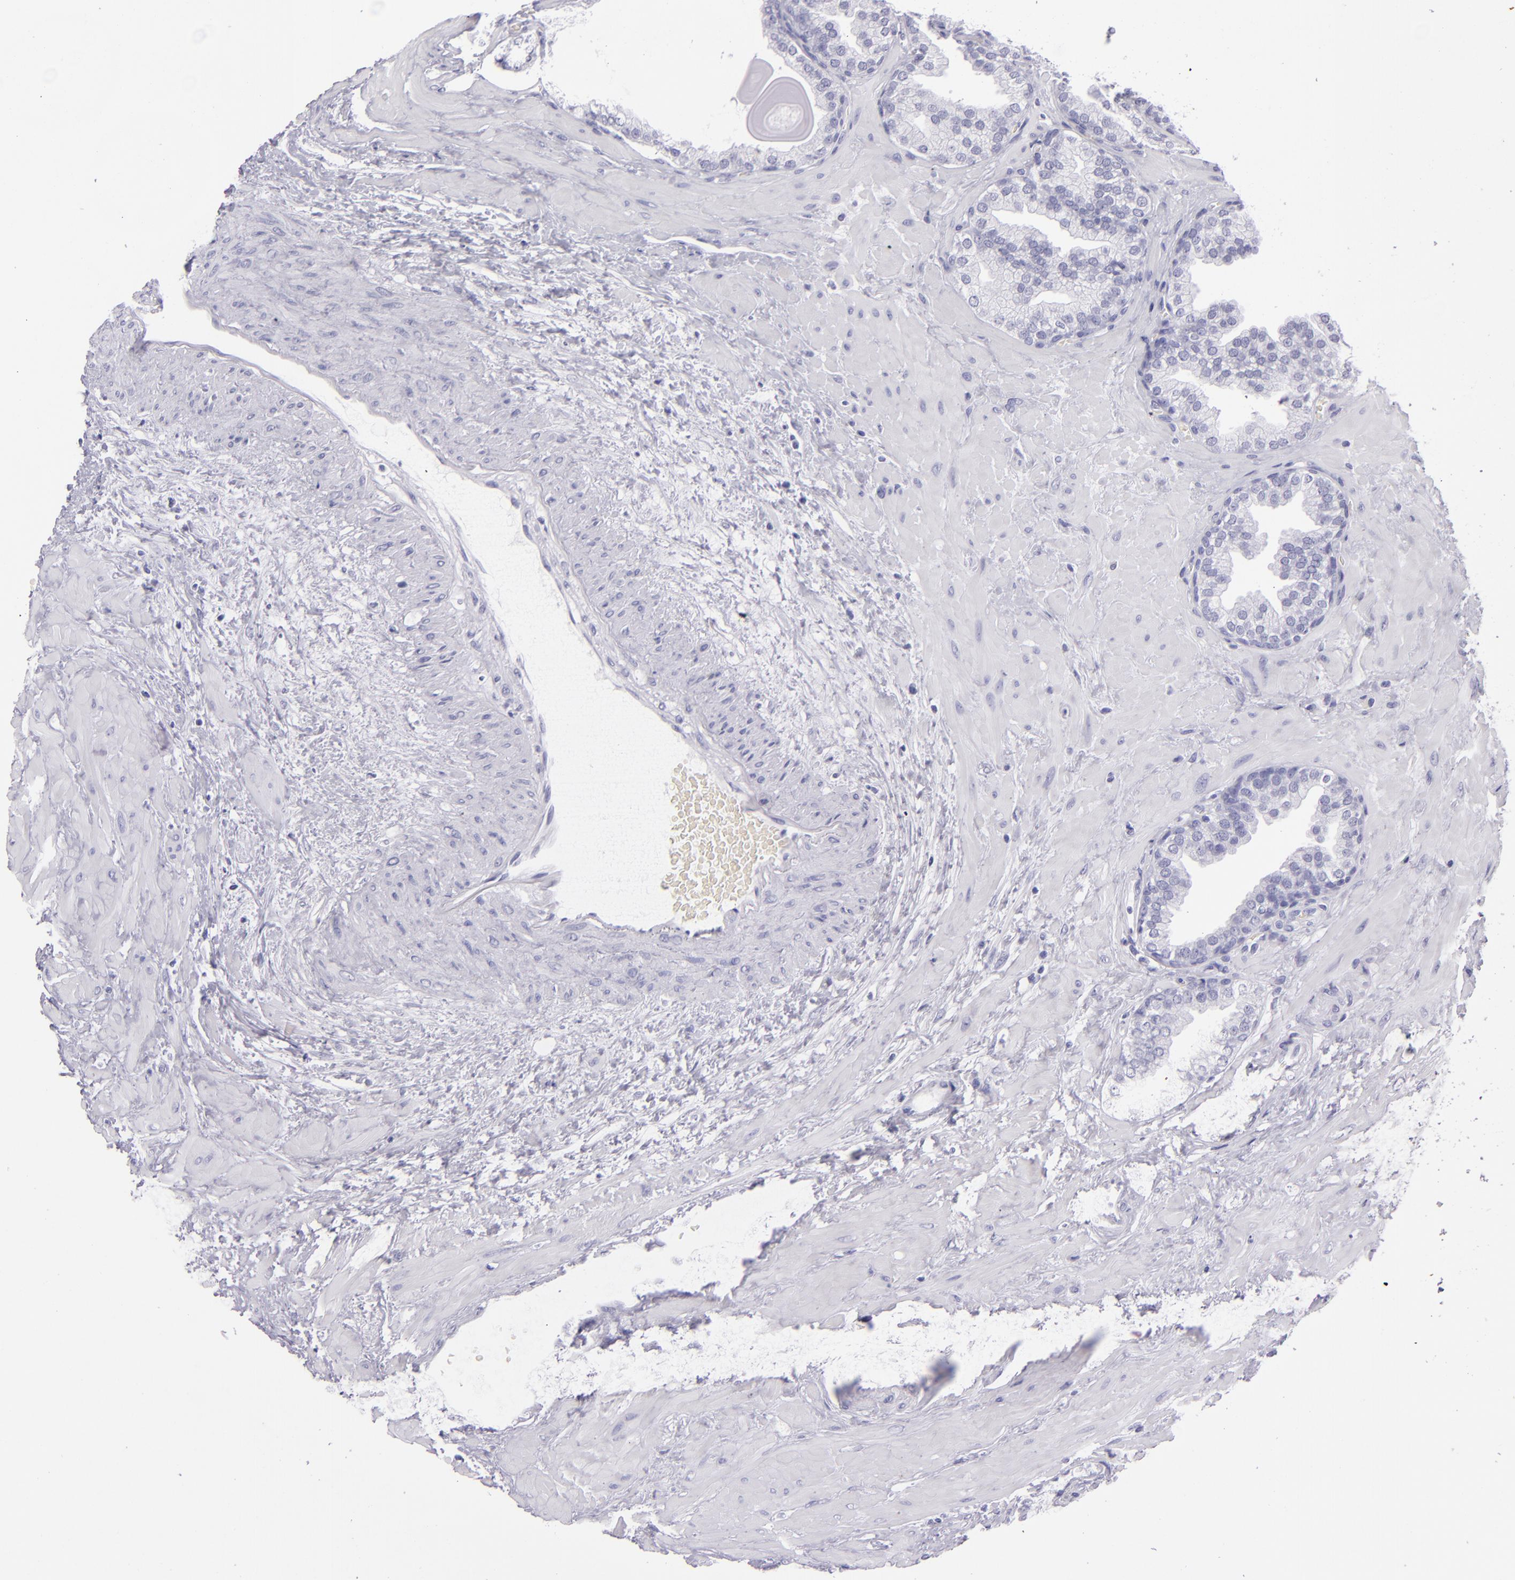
{"staining": {"intensity": "negative", "quantity": "none", "location": "none"}, "tissue": "prostate", "cell_type": "Glandular cells", "image_type": "normal", "snomed": [{"axis": "morphology", "description": "Normal tissue, NOS"}, {"axis": "topography", "description": "Prostate"}], "caption": "This is an immunohistochemistry image of unremarkable human prostate. There is no expression in glandular cells.", "gene": "CR2", "patient": {"sex": "male", "age": 51}}